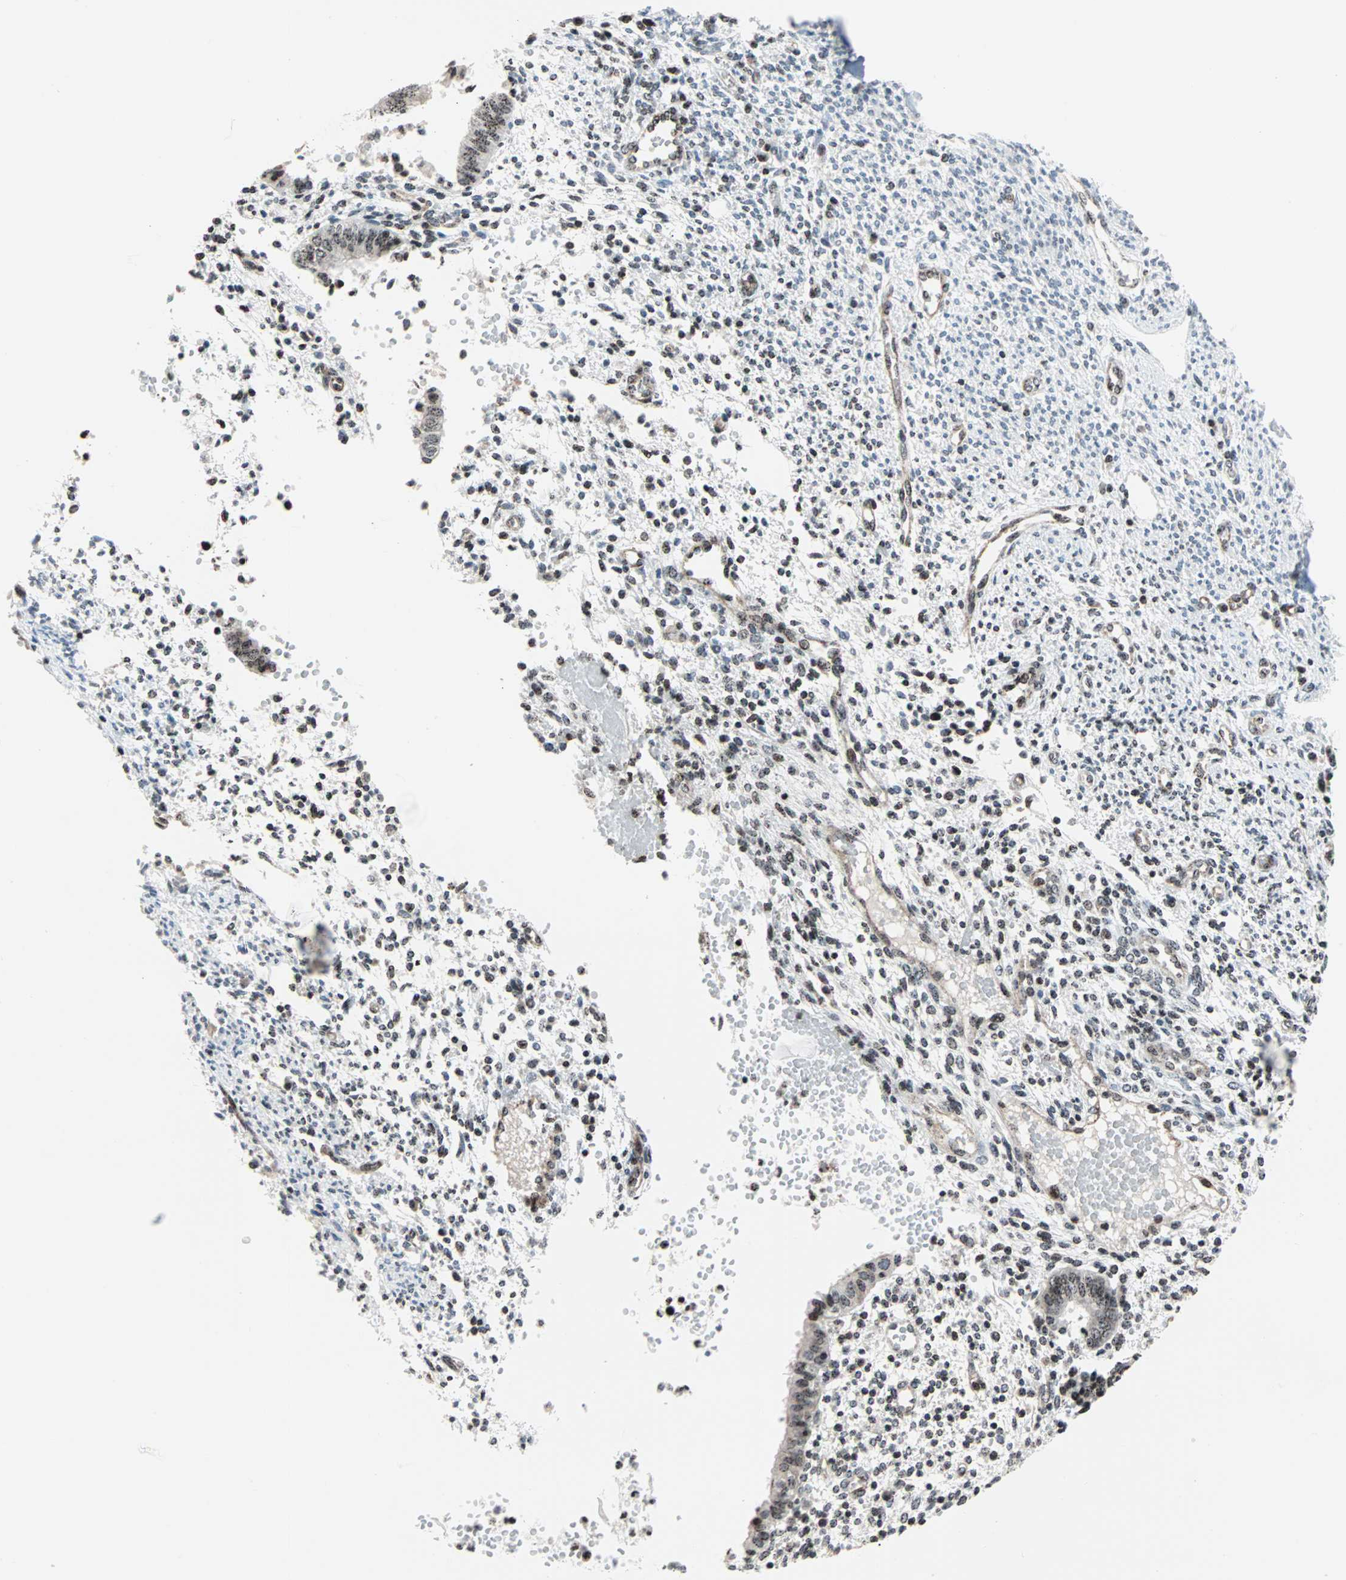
{"staining": {"intensity": "weak", "quantity": "<25%", "location": "nuclear"}, "tissue": "endometrium", "cell_type": "Cells in endometrial stroma", "image_type": "normal", "snomed": [{"axis": "morphology", "description": "Normal tissue, NOS"}, {"axis": "topography", "description": "Endometrium"}], "caption": "Immunohistochemical staining of benign human endometrium displays no significant positivity in cells in endometrial stroma. Brightfield microscopy of immunohistochemistry (IHC) stained with DAB (3,3'-diaminobenzidine) (brown) and hematoxylin (blue), captured at high magnification.", "gene": "CENPA", "patient": {"sex": "female", "age": 35}}